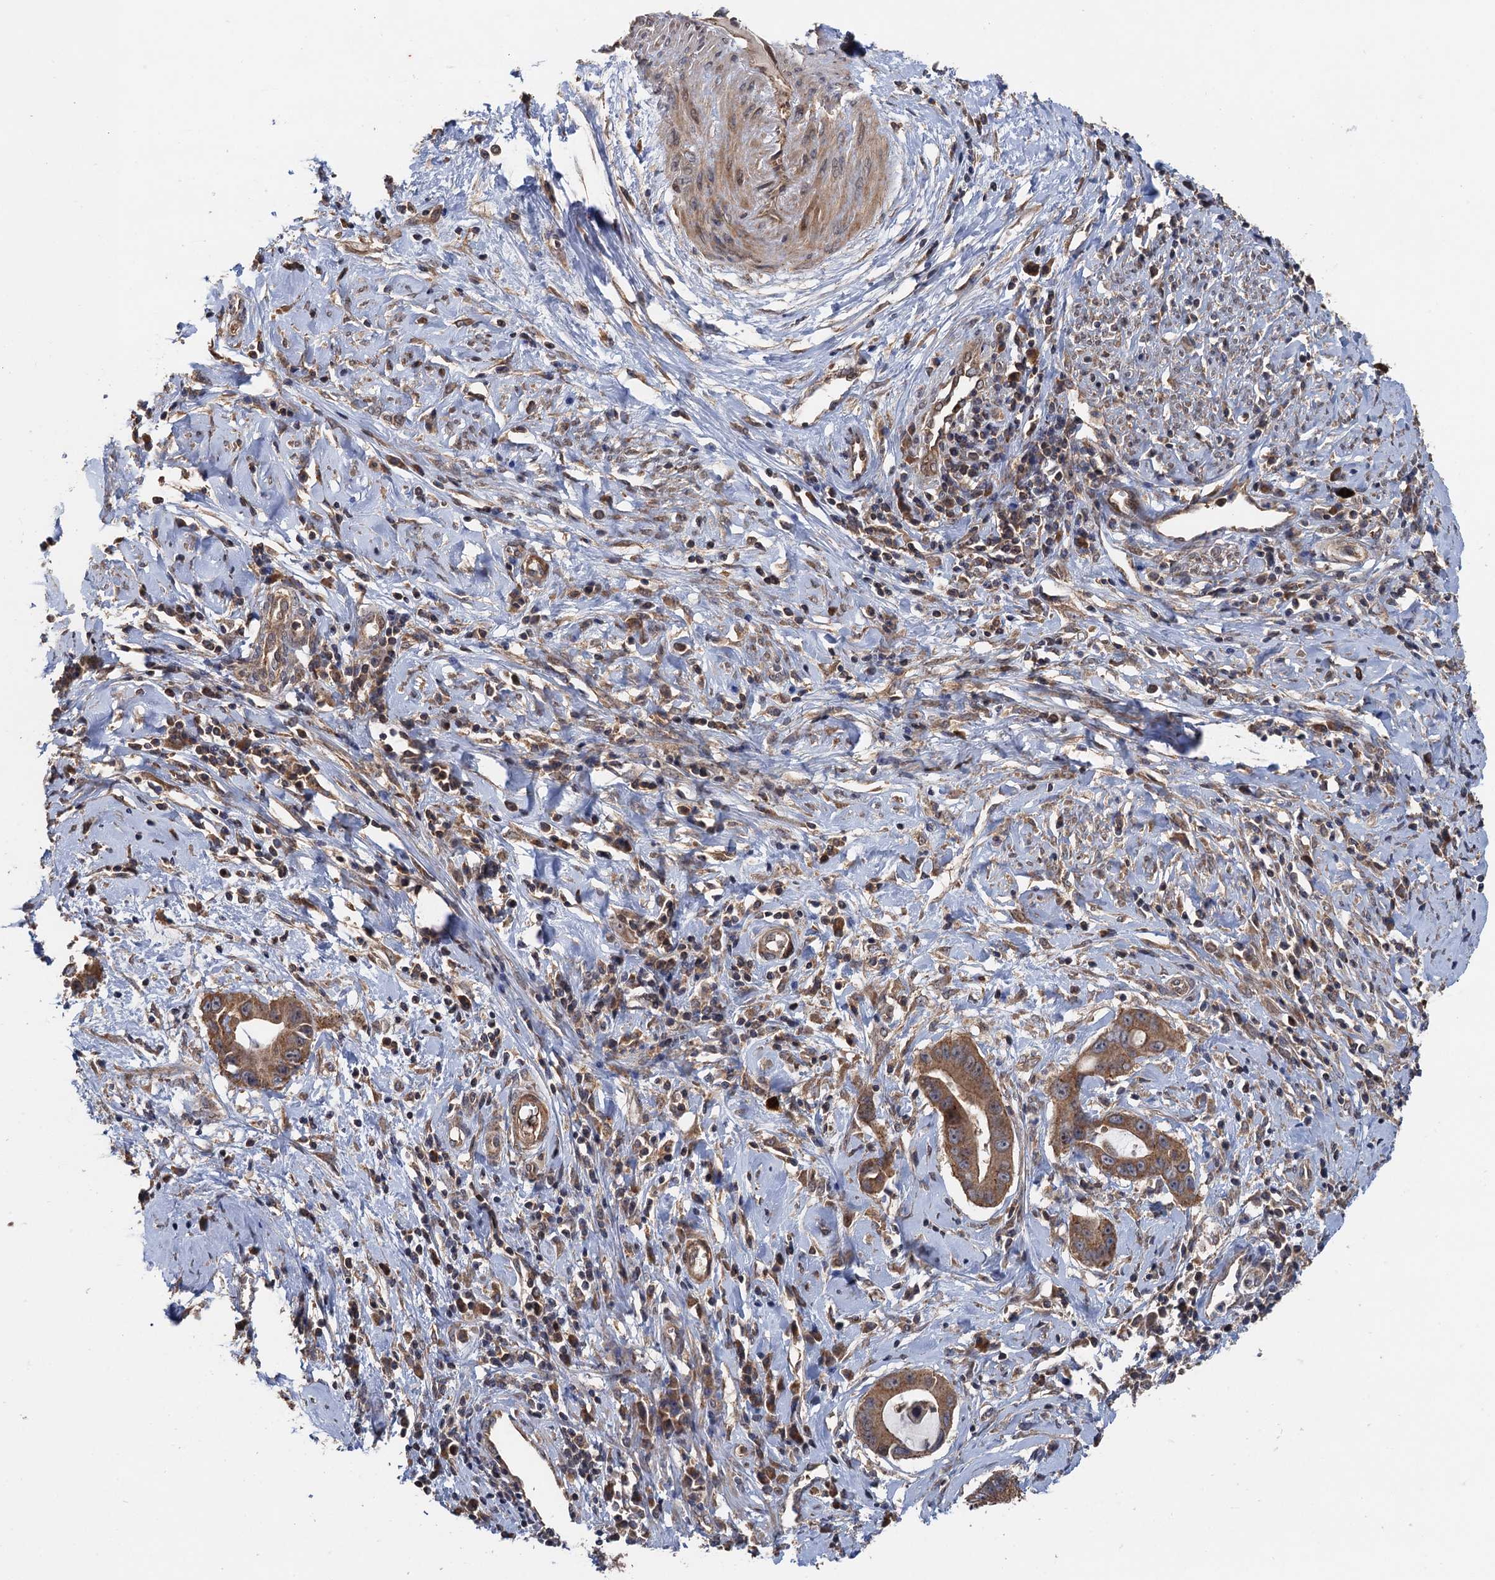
{"staining": {"intensity": "moderate", "quantity": ">75%", "location": "cytoplasmic/membranous"}, "tissue": "cervical cancer", "cell_type": "Tumor cells", "image_type": "cancer", "snomed": [{"axis": "morphology", "description": "Adenocarcinoma, NOS"}, {"axis": "topography", "description": "Cervix"}], "caption": "This photomicrograph exhibits adenocarcinoma (cervical) stained with immunohistochemistry to label a protein in brown. The cytoplasmic/membranous of tumor cells show moderate positivity for the protein. Nuclei are counter-stained blue.", "gene": "SNX32", "patient": {"sex": "female", "age": 44}}